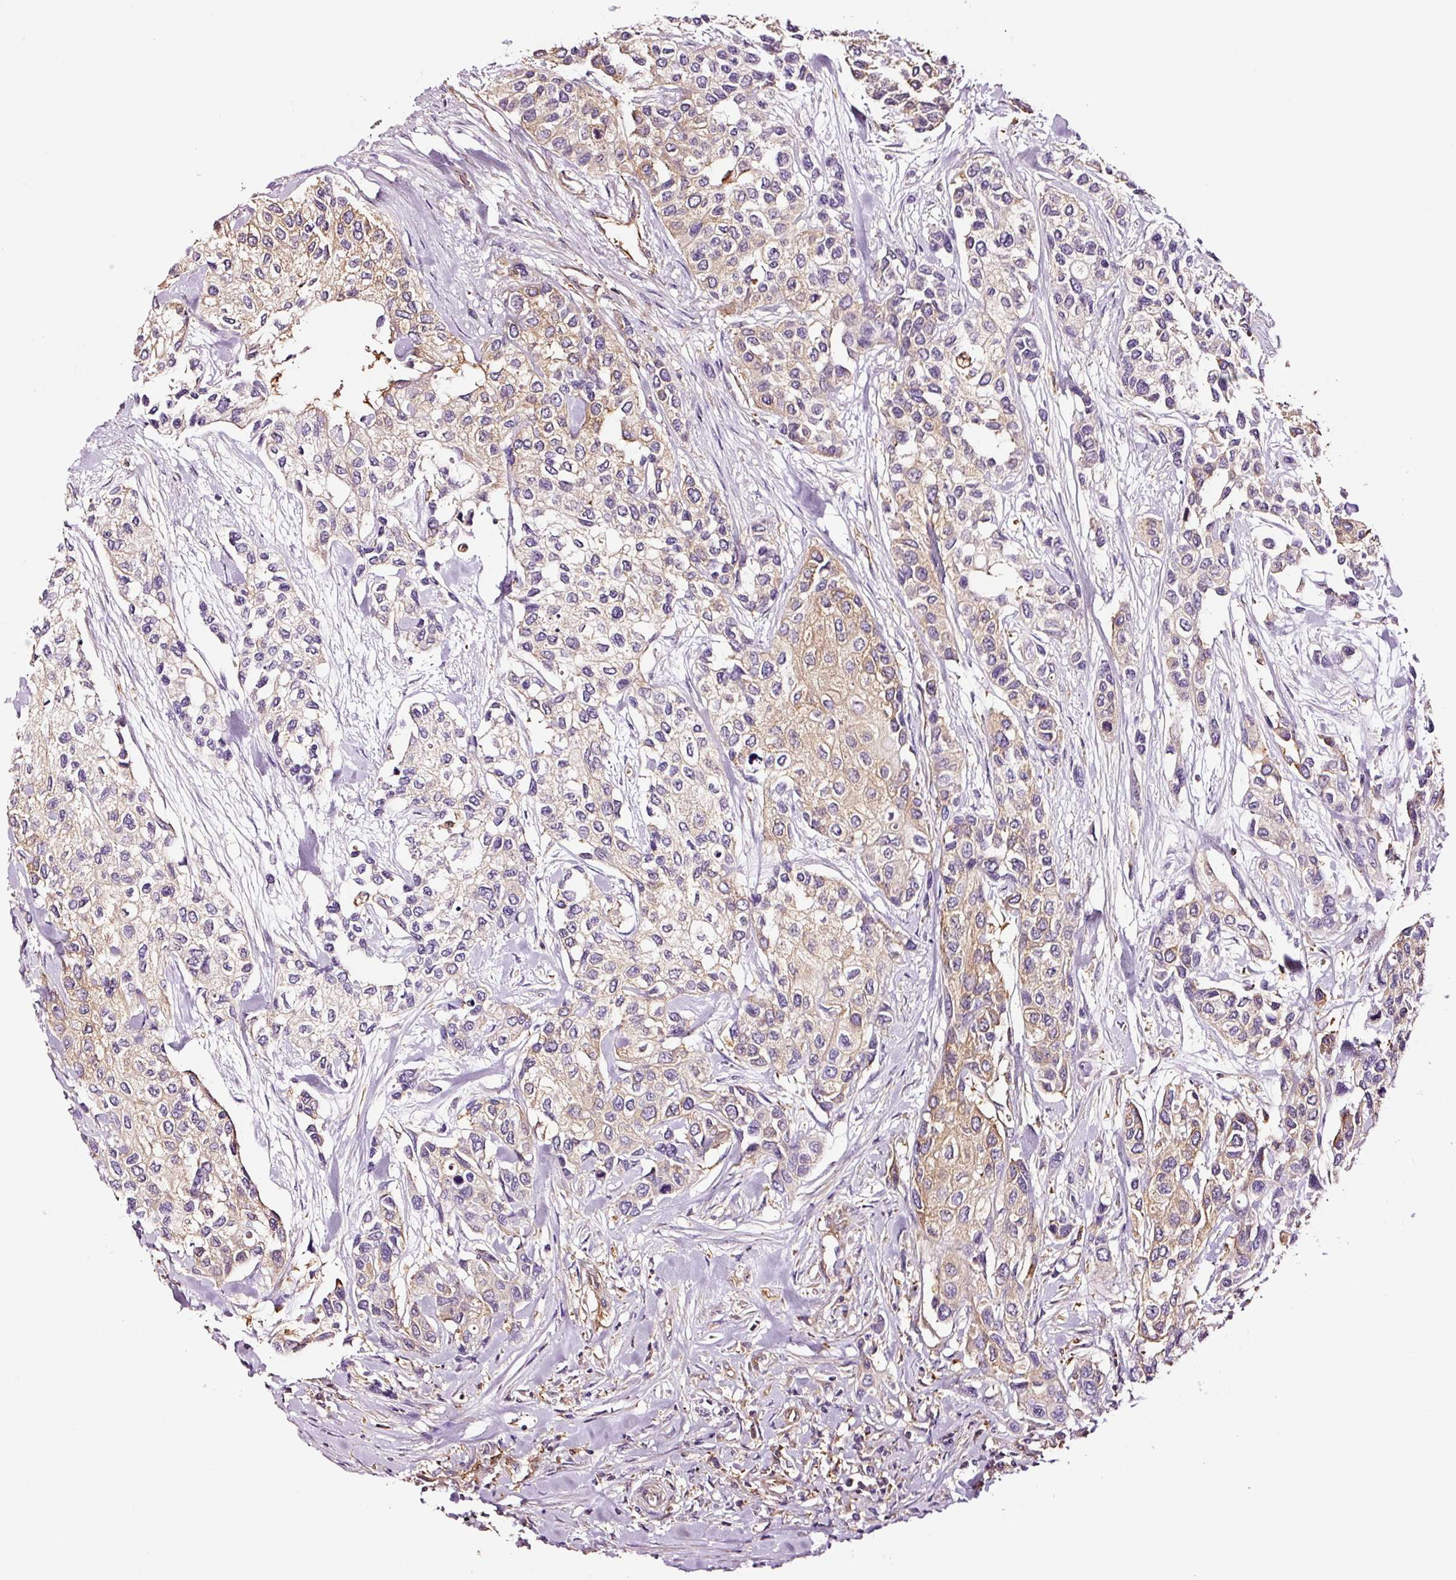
{"staining": {"intensity": "weak", "quantity": "25%-75%", "location": "cytoplasmic/membranous"}, "tissue": "urothelial cancer", "cell_type": "Tumor cells", "image_type": "cancer", "snomed": [{"axis": "morphology", "description": "Normal tissue, NOS"}, {"axis": "morphology", "description": "Urothelial carcinoma, High grade"}, {"axis": "topography", "description": "Vascular tissue"}, {"axis": "topography", "description": "Urinary bladder"}], "caption": "High-power microscopy captured an IHC image of urothelial cancer, revealing weak cytoplasmic/membranous positivity in approximately 25%-75% of tumor cells.", "gene": "METAP1", "patient": {"sex": "female", "age": 56}}